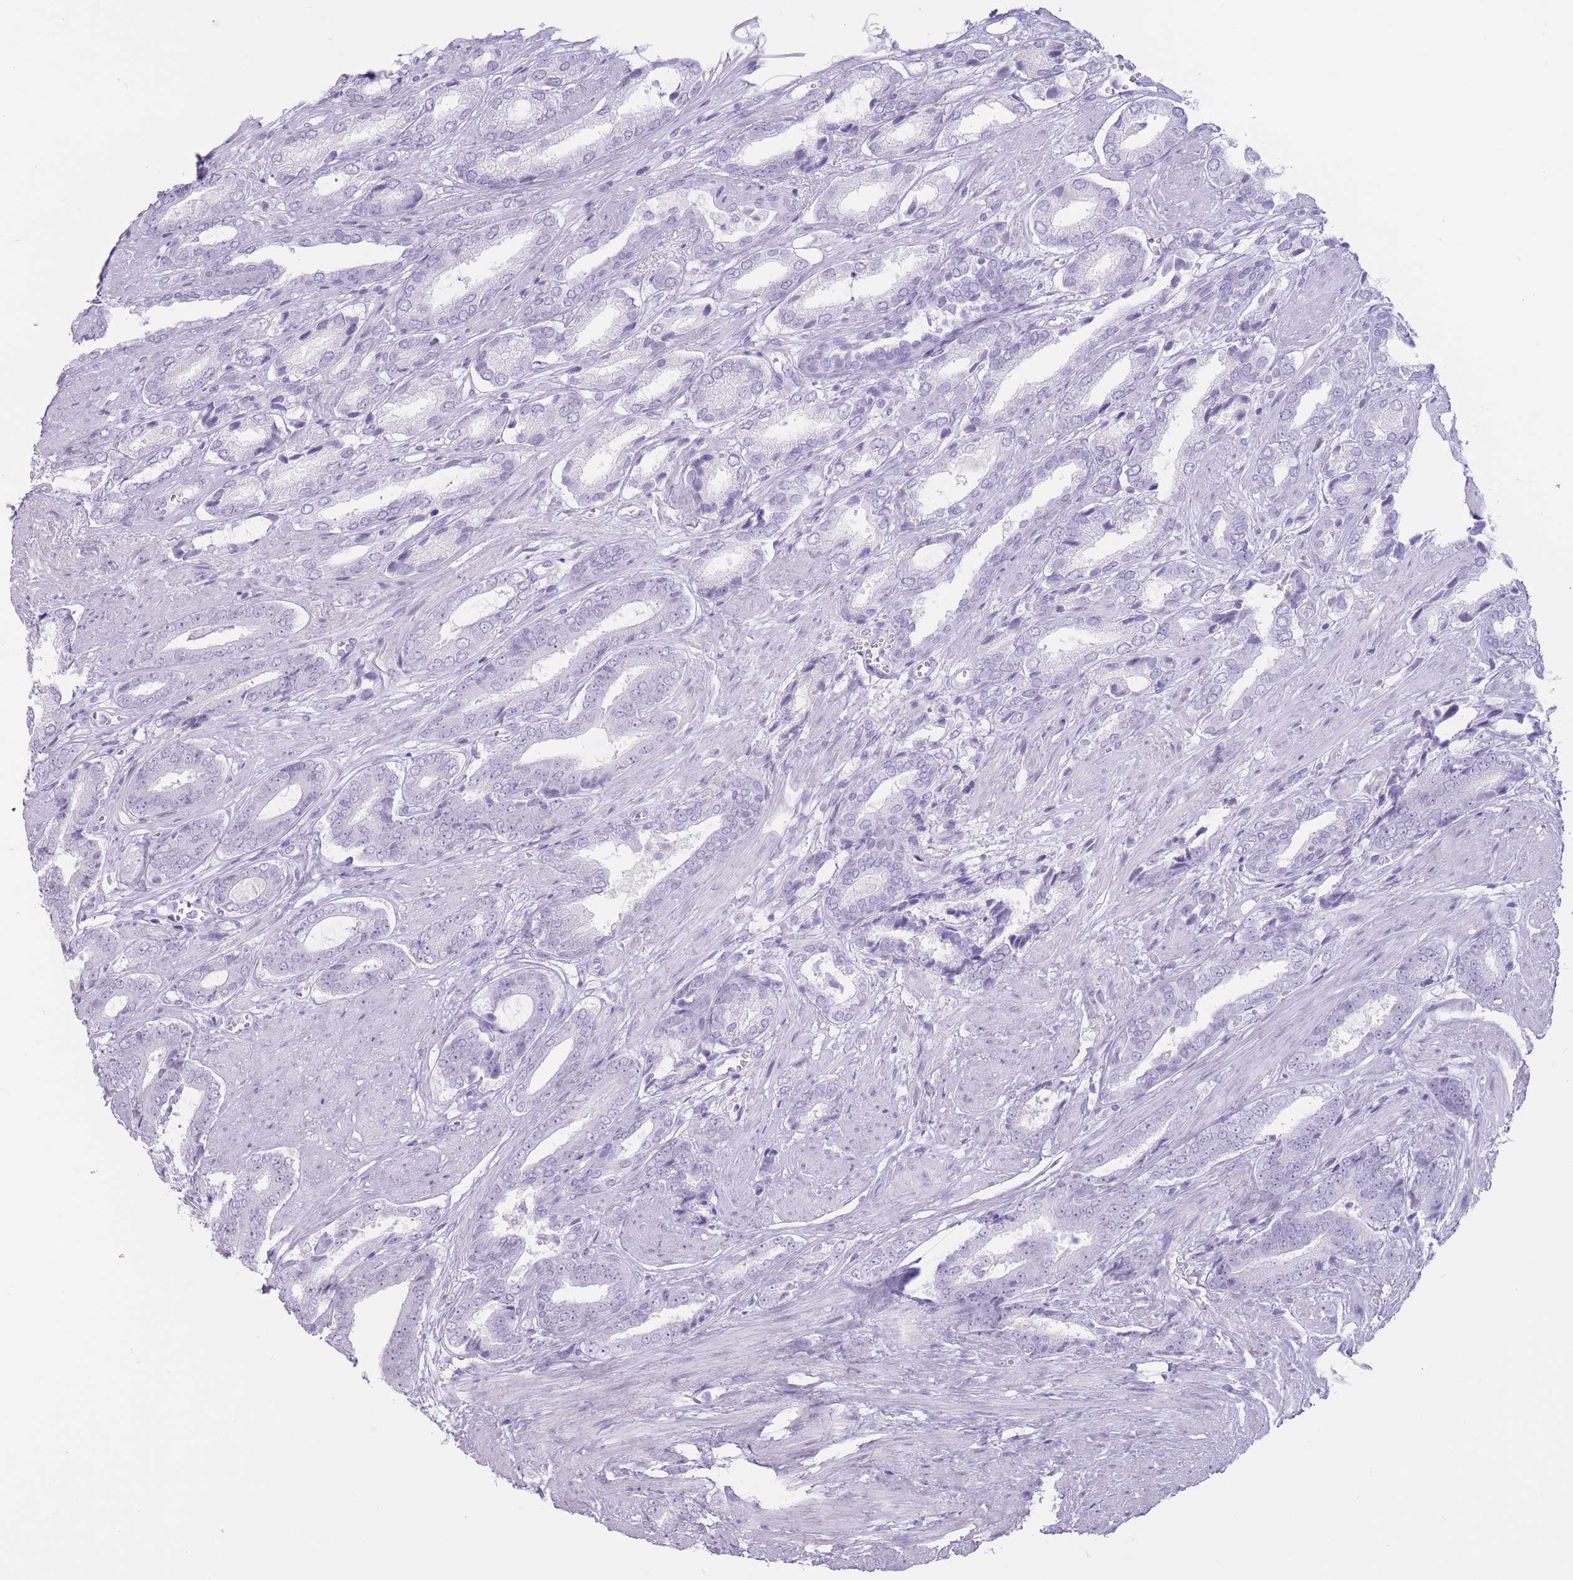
{"staining": {"intensity": "negative", "quantity": "none", "location": "none"}, "tissue": "prostate cancer", "cell_type": "Tumor cells", "image_type": "cancer", "snomed": [{"axis": "morphology", "description": "Adenocarcinoma, NOS"}, {"axis": "topography", "description": "Prostate and seminal vesicle, NOS"}], "caption": "Immunohistochemistry (IHC) histopathology image of prostate adenocarcinoma stained for a protein (brown), which demonstrates no staining in tumor cells.", "gene": "PNMA3", "patient": {"sex": "male", "age": 76}}